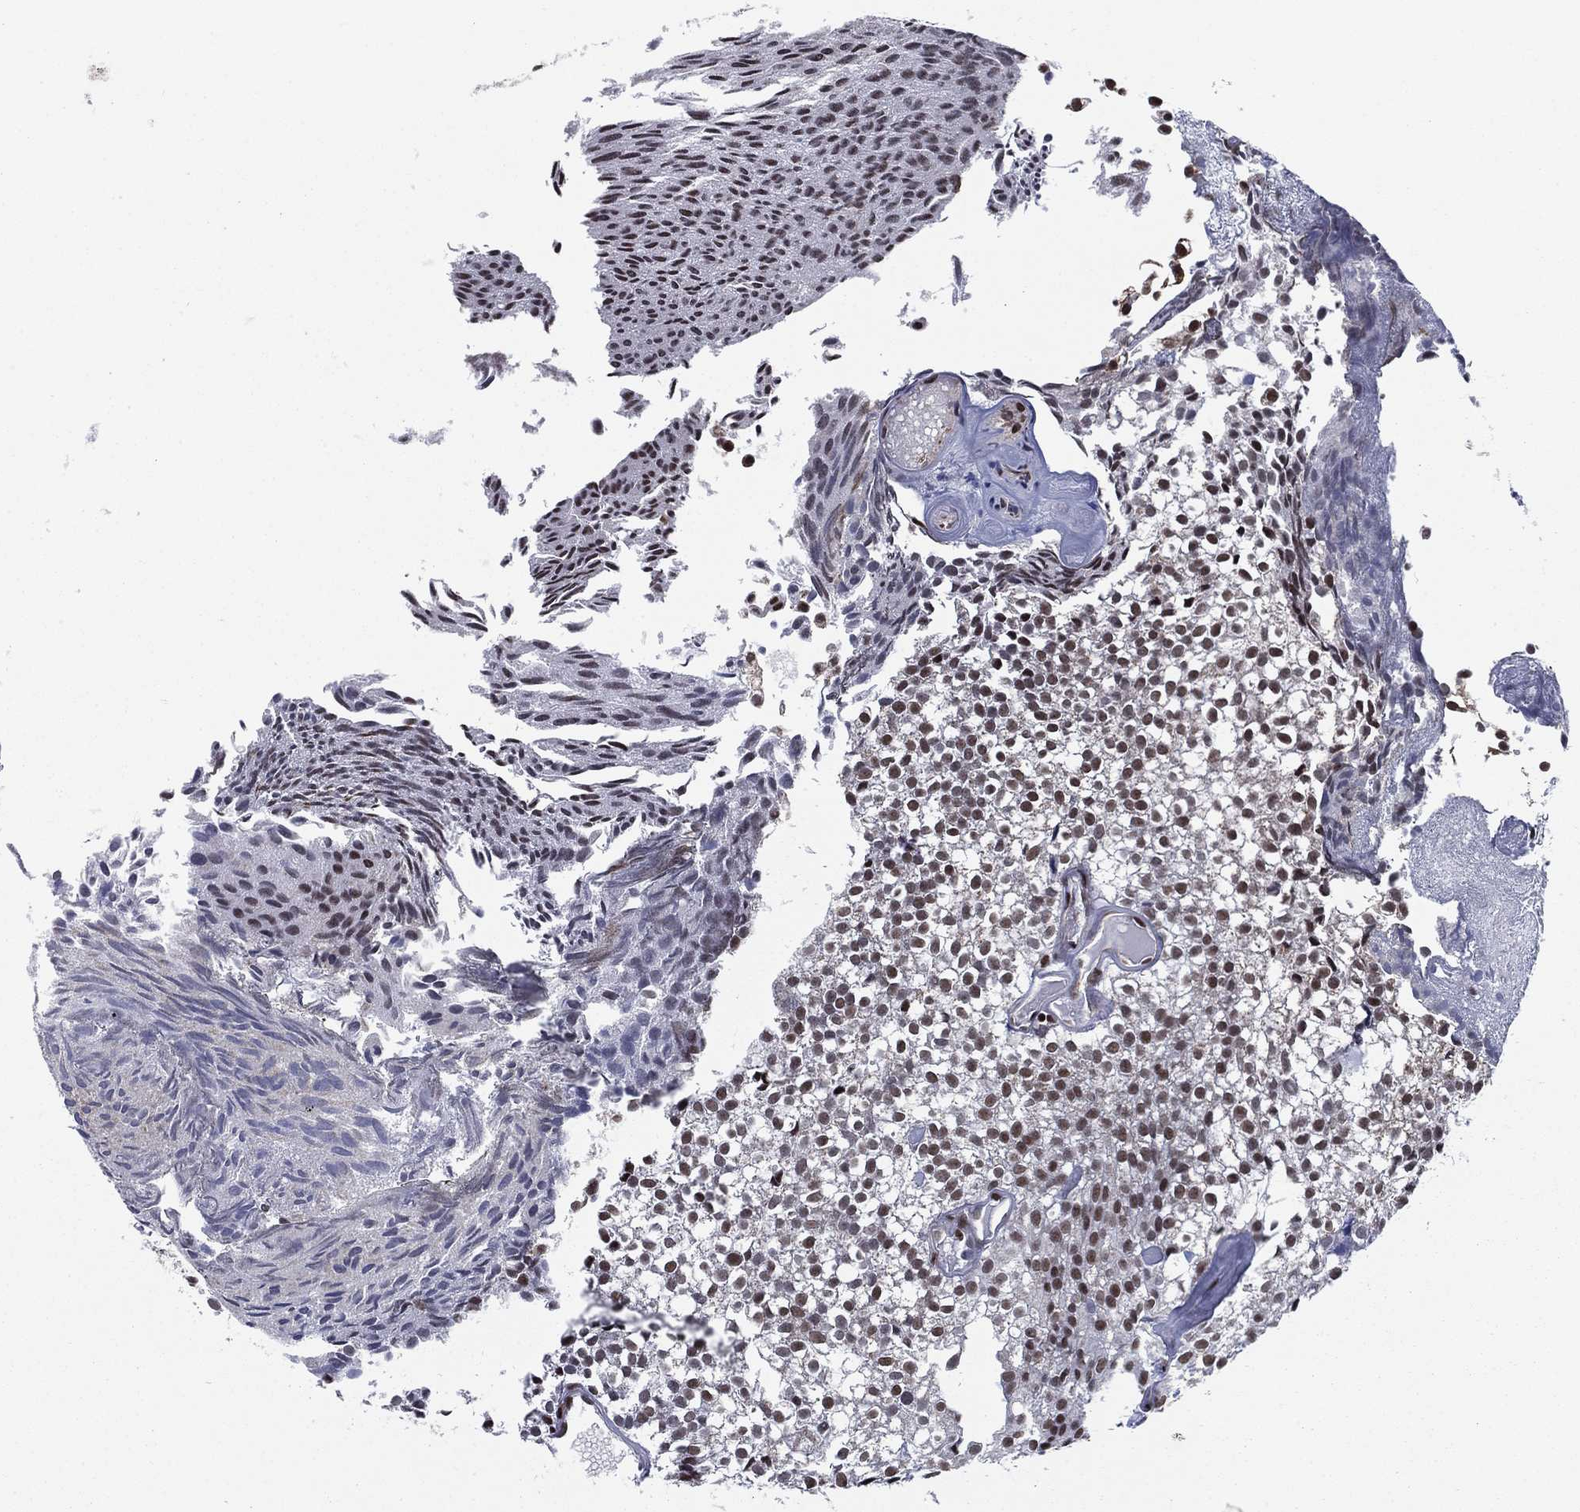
{"staining": {"intensity": "moderate", "quantity": "25%-75%", "location": "nuclear"}, "tissue": "urothelial cancer", "cell_type": "Tumor cells", "image_type": "cancer", "snomed": [{"axis": "morphology", "description": "Urothelial carcinoma, Low grade"}, {"axis": "topography", "description": "Urinary bladder"}], "caption": "This micrograph shows immunohistochemistry staining of urothelial cancer, with medium moderate nuclear staining in about 25%-75% of tumor cells.", "gene": "N4BP2", "patient": {"sex": "male", "age": 89}}